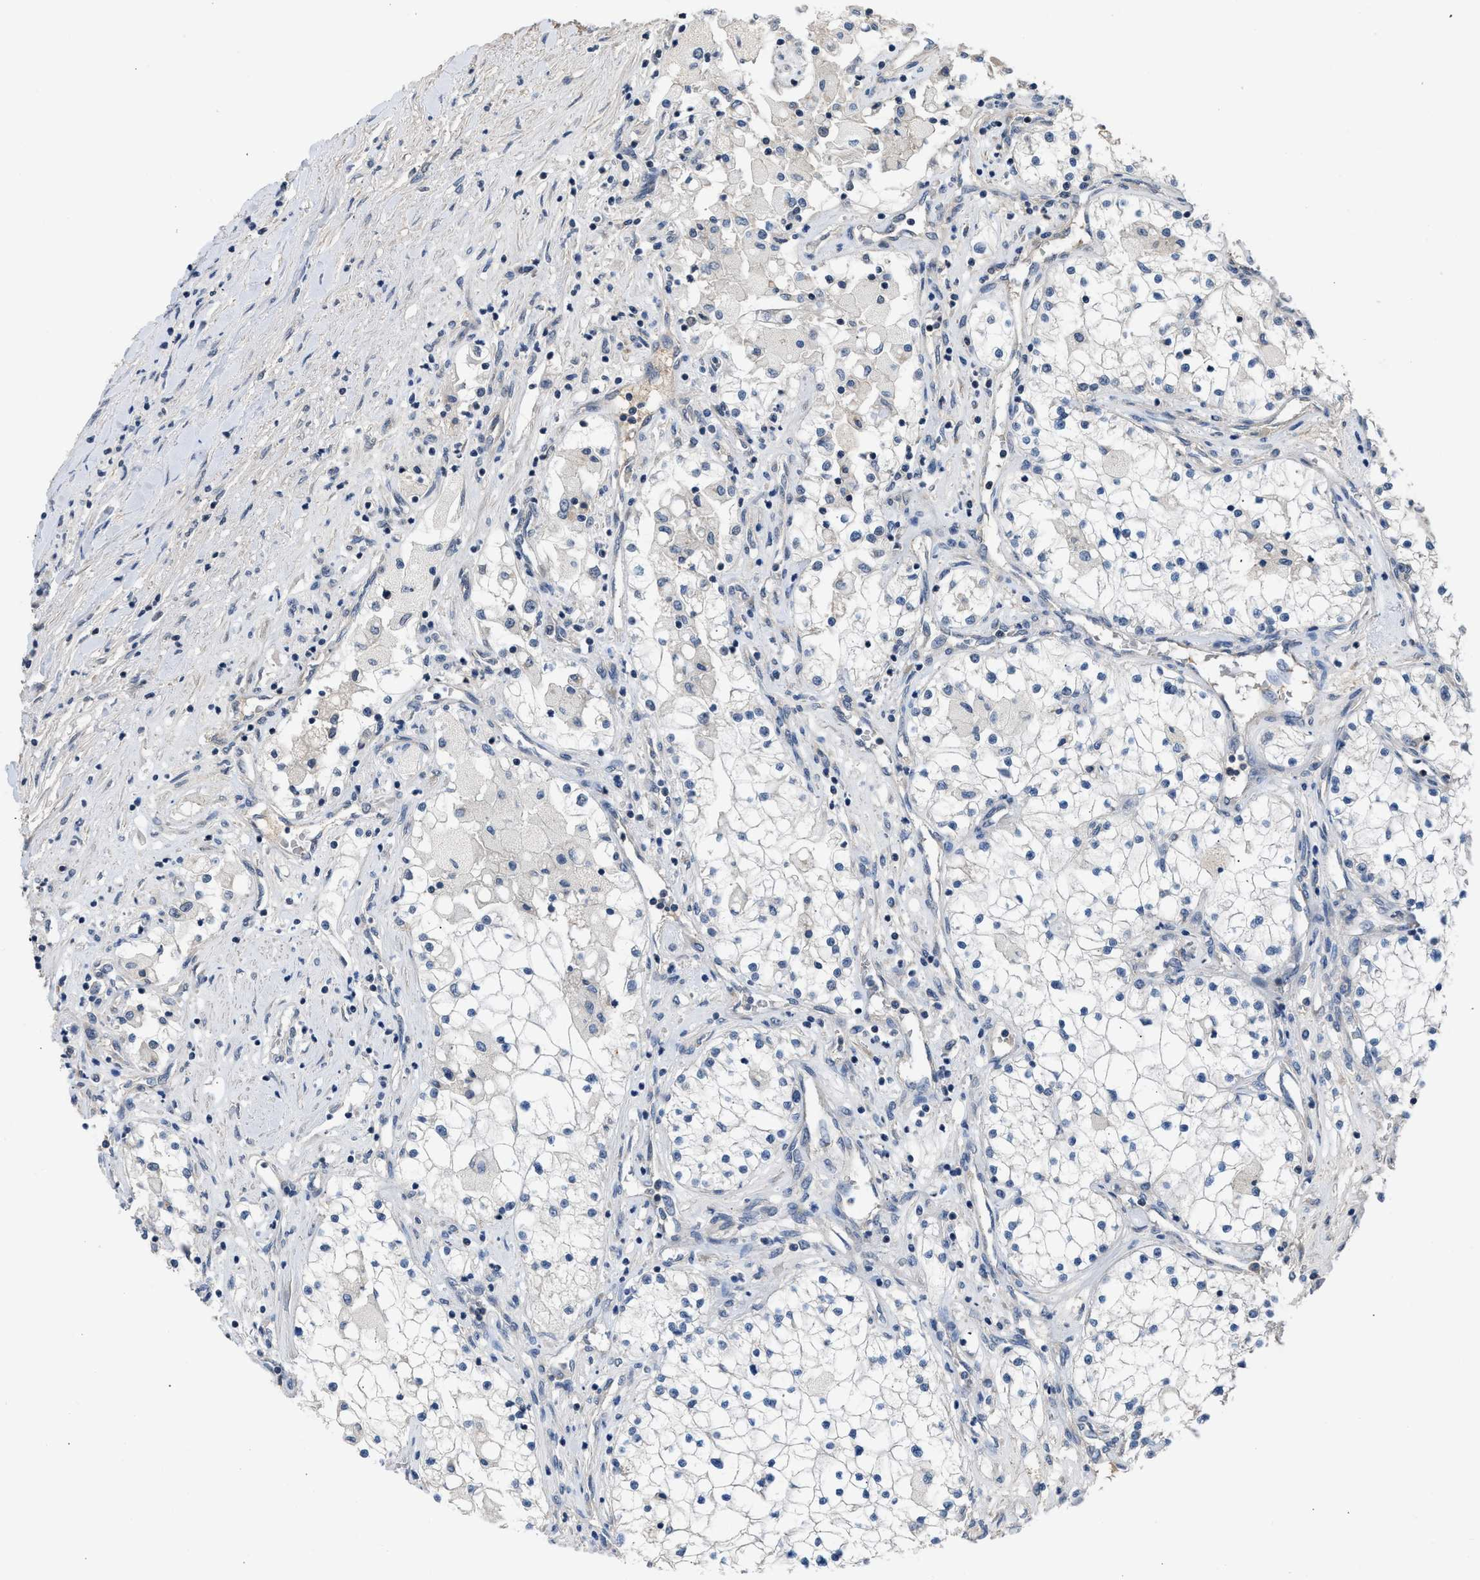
{"staining": {"intensity": "negative", "quantity": "none", "location": "none"}, "tissue": "renal cancer", "cell_type": "Tumor cells", "image_type": "cancer", "snomed": [{"axis": "morphology", "description": "Adenocarcinoma, NOS"}, {"axis": "topography", "description": "Kidney"}], "caption": "DAB immunohistochemical staining of renal cancer (adenocarcinoma) demonstrates no significant staining in tumor cells.", "gene": "TERF2IP", "patient": {"sex": "male", "age": 68}}